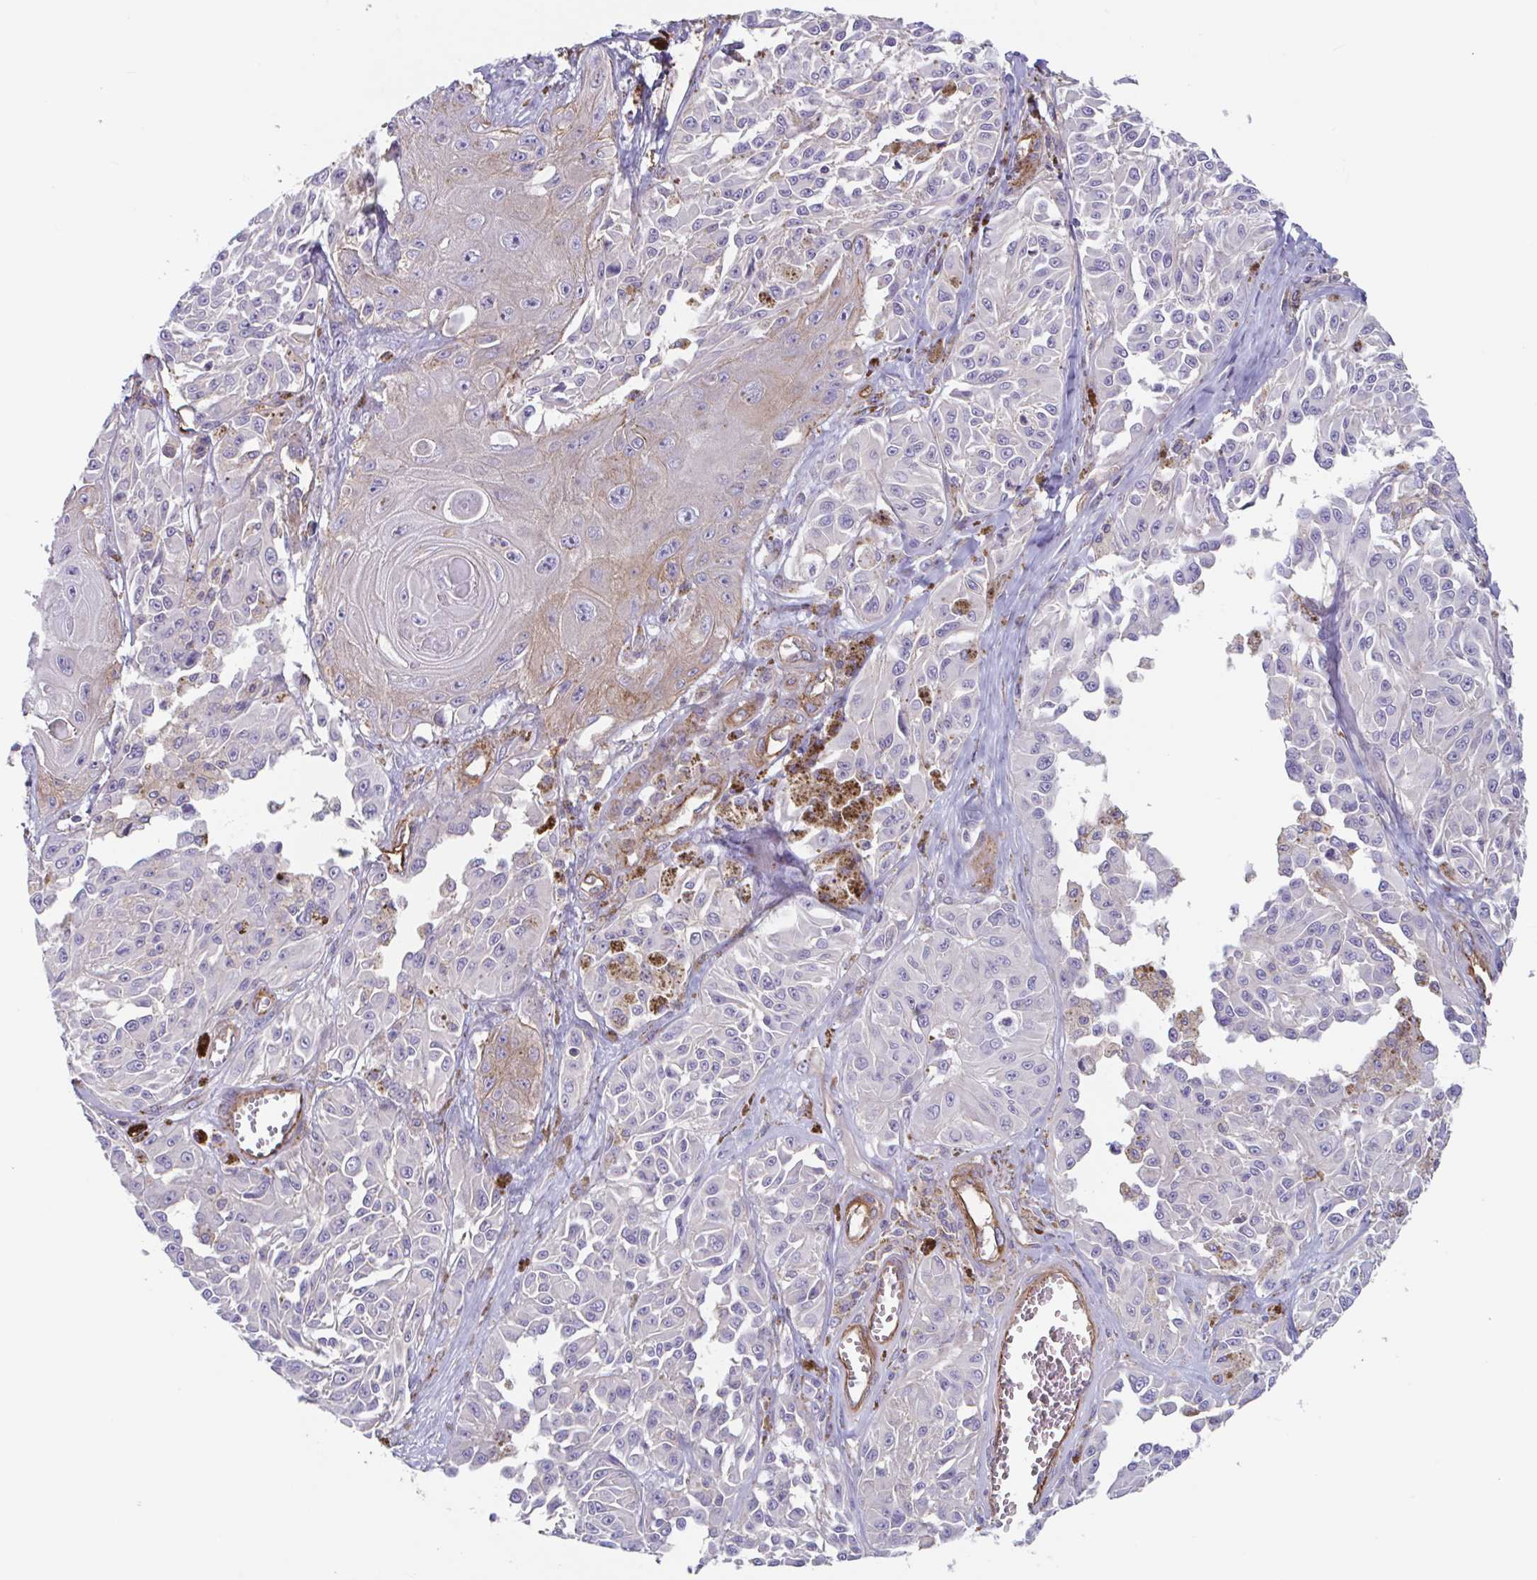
{"staining": {"intensity": "weak", "quantity": "<25%", "location": "cytoplasmic/membranous"}, "tissue": "melanoma", "cell_type": "Tumor cells", "image_type": "cancer", "snomed": [{"axis": "morphology", "description": "Malignant melanoma, NOS"}, {"axis": "topography", "description": "Skin"}], "caption": "Immunohistochemical staining of melanoma exhibits no significant expression in tumor cells. (DAB (3,3'-diaminobenzidine) IHC, high magnification).", "gene": "SHISA7", "patient": {"sex": "male", "age": 94}}